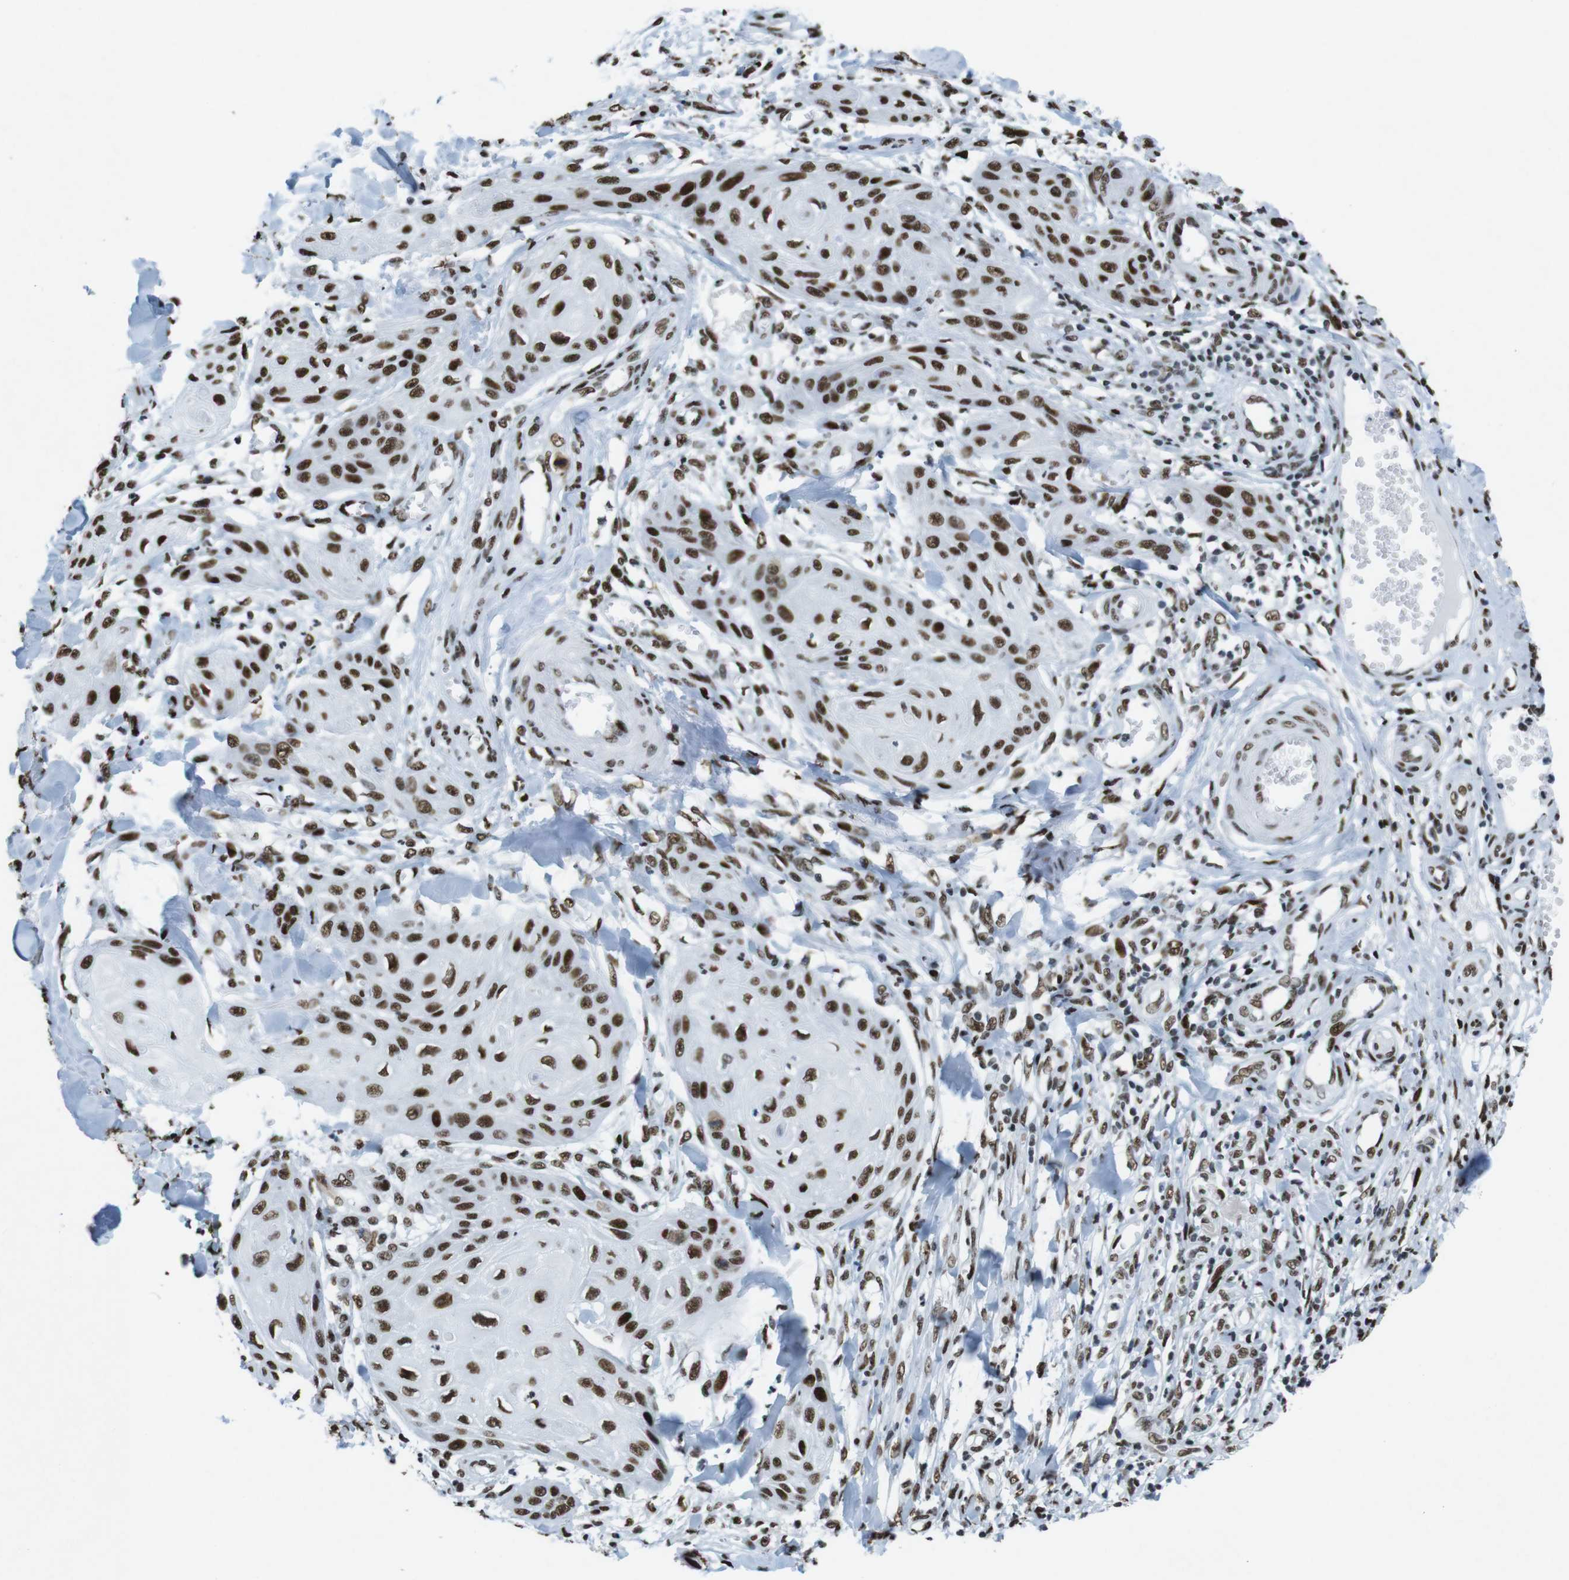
{"staining": {"intensity": "strong", "quantity": ">75%", "location": "nuclear"}, "tissue": "skin cancer", "cell_type": "Tumor cells", "image_type": "cancer", "snomed": [{"axis": "morphology", "description": "Squamous cell carcinoma, NOS"}, {"axis": "topography", "description": "Skin"}], "caption": "Immunohistochemistry image of neoplastic tissue: human squamous cell carcinoma (skin) stained using IHC shows high levels of strong protein expression localized specifically in the nuclear of tumor cells, appearing as a nuclear brown color.", "gene": "CITED2", "patient": {"sex": "male", "age": 74}}